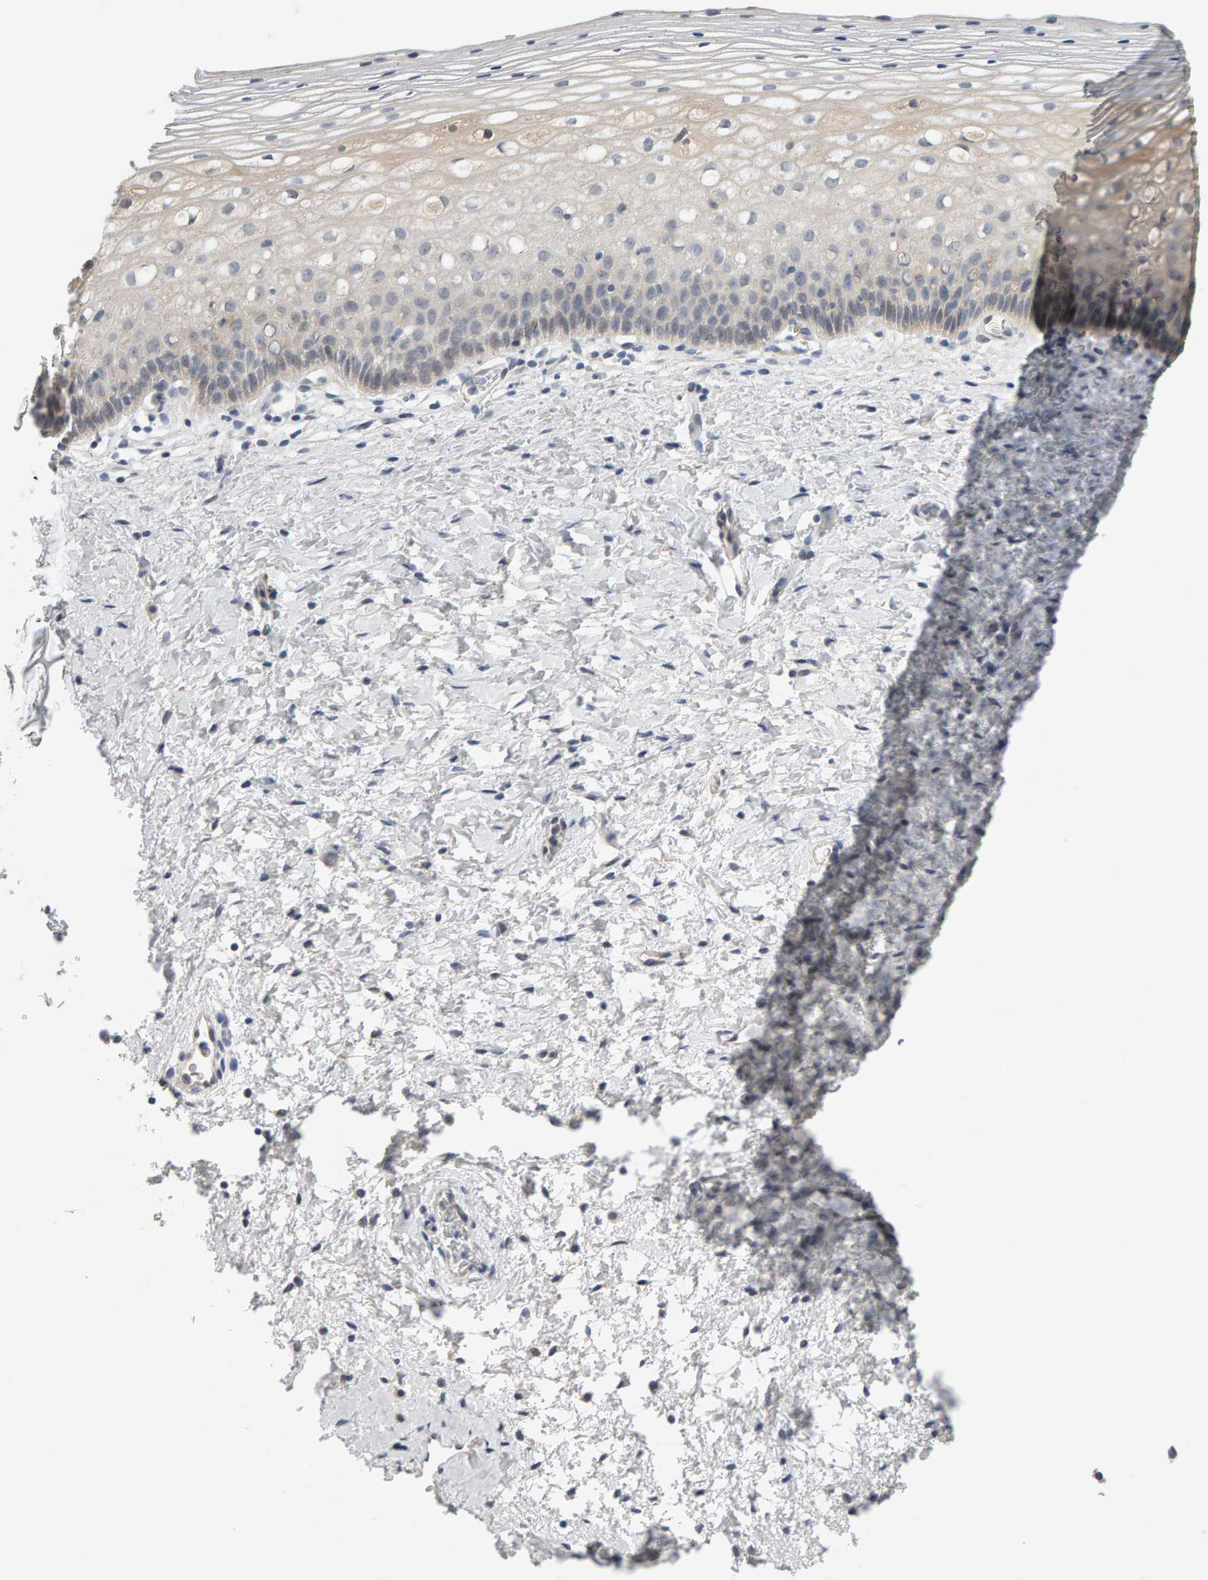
{"staining": {"intensity": "negative", "quantity": "none", "location": "none"}, "tissue": "cervix", "cell_type": "Glandular cells", "image_type": "normal", "snomed": [{"axis": "morphology", "description": "Normal tissue, NOS"}, {"axis": "topography", "description": "Cervix"}], "caption": "This photomicrograph is of unremarkable cervix stained with IHC to label a protein in brown with the nuclei are counter-stained blue. There is no staining in glandular cells. Nuclei are stained in blue.", "gene": "GFUS", "patient": {"sex": "female", "age": 72}}